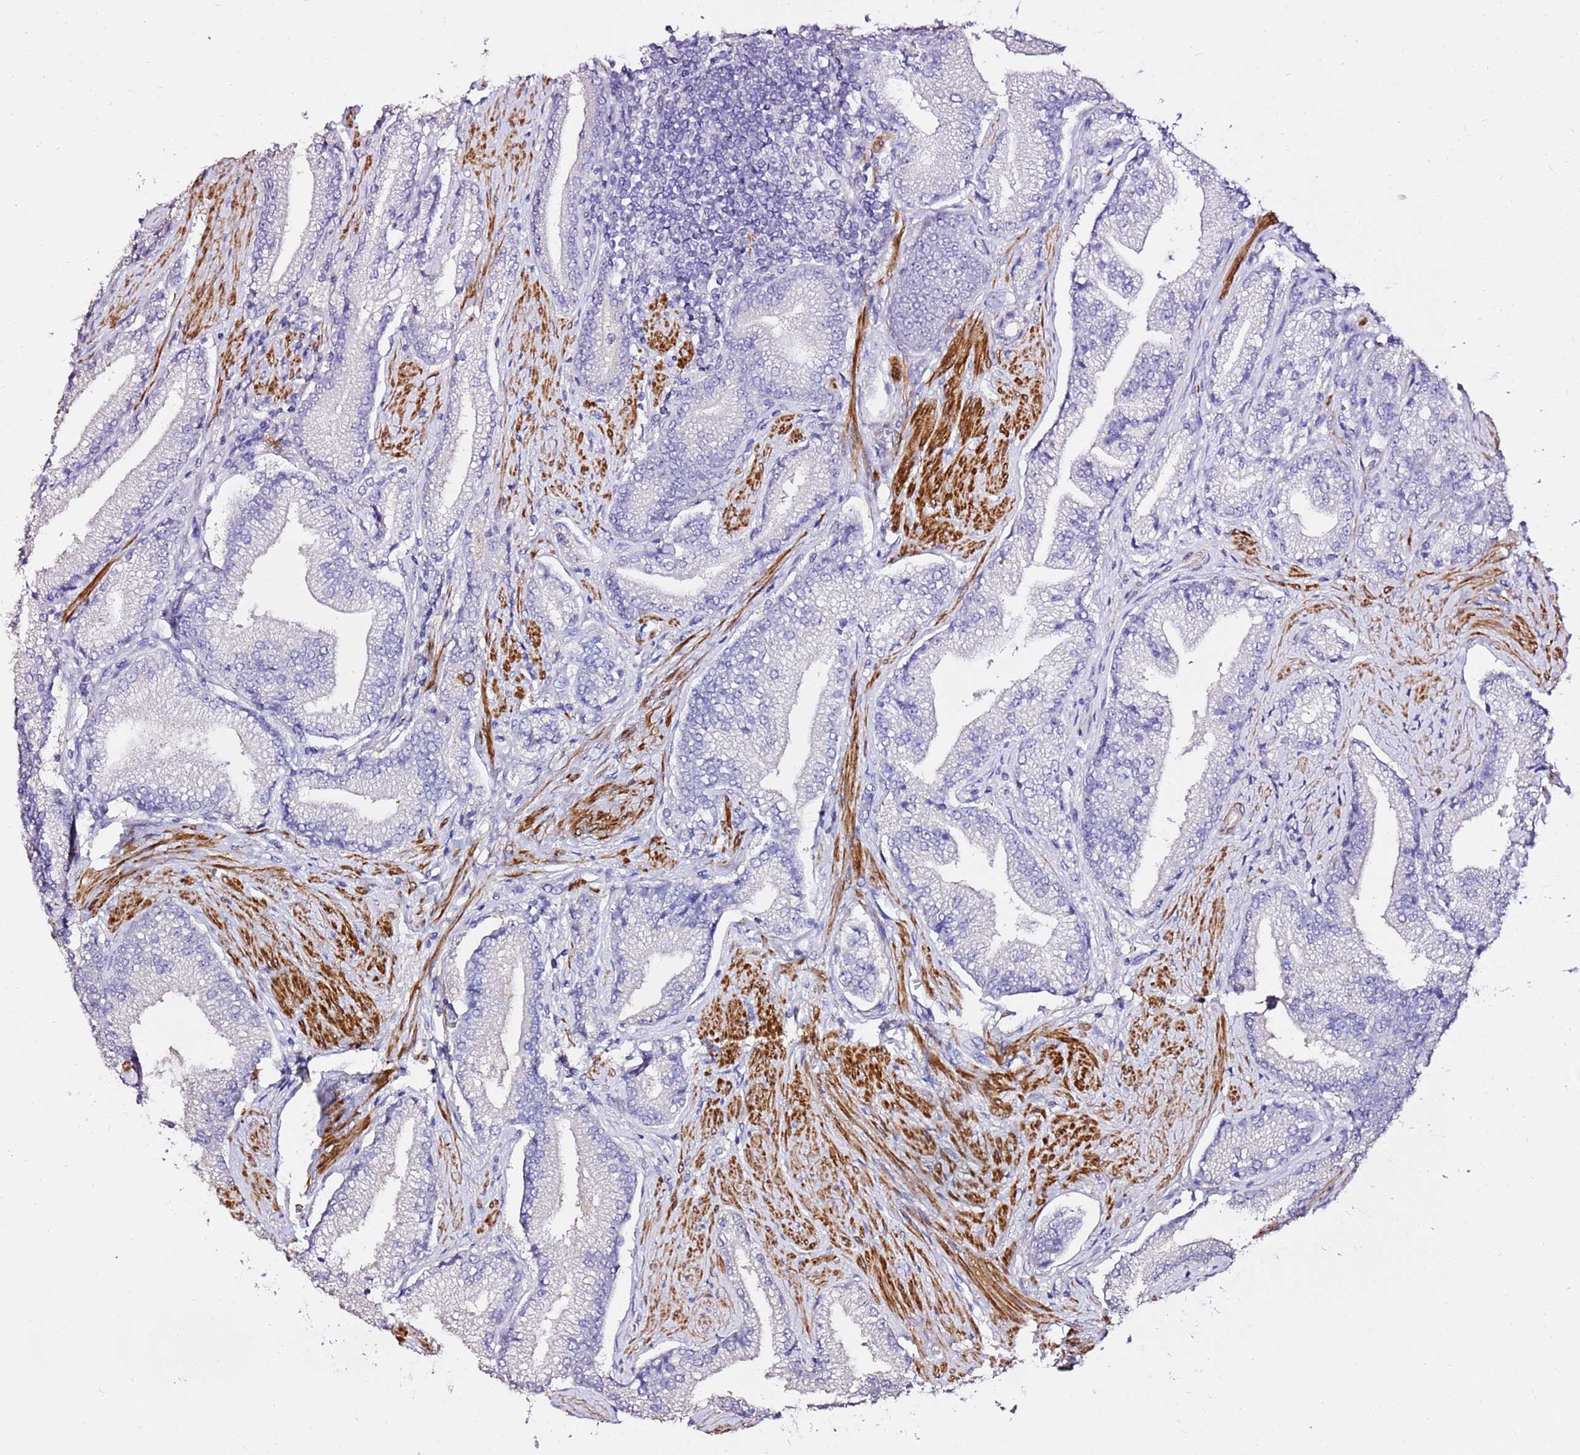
{"staining": {"intensity": "negative", "quantity": "none", "location": "none"}, "tissue": "prostate cancer", "cell_type": "Tumor cells", "image_type": "cancer", "snomed": [{"axis": "morphology", "description": "Adenocarcinoma, High grade"}, {"axis": "topography", "description": "Prostate"}], "caption": "Histopathology image shows no protein staining in tumor cells of prostate cancer tissue. Brightfield microscopy of immunohistochemistry stained with DAB (3,3'-diaminobenzidine) (brown) and hematoxylin (blue), captured at high magnification.", "gene": "ART5", "patient": {"sex": "male", "age": 67}}